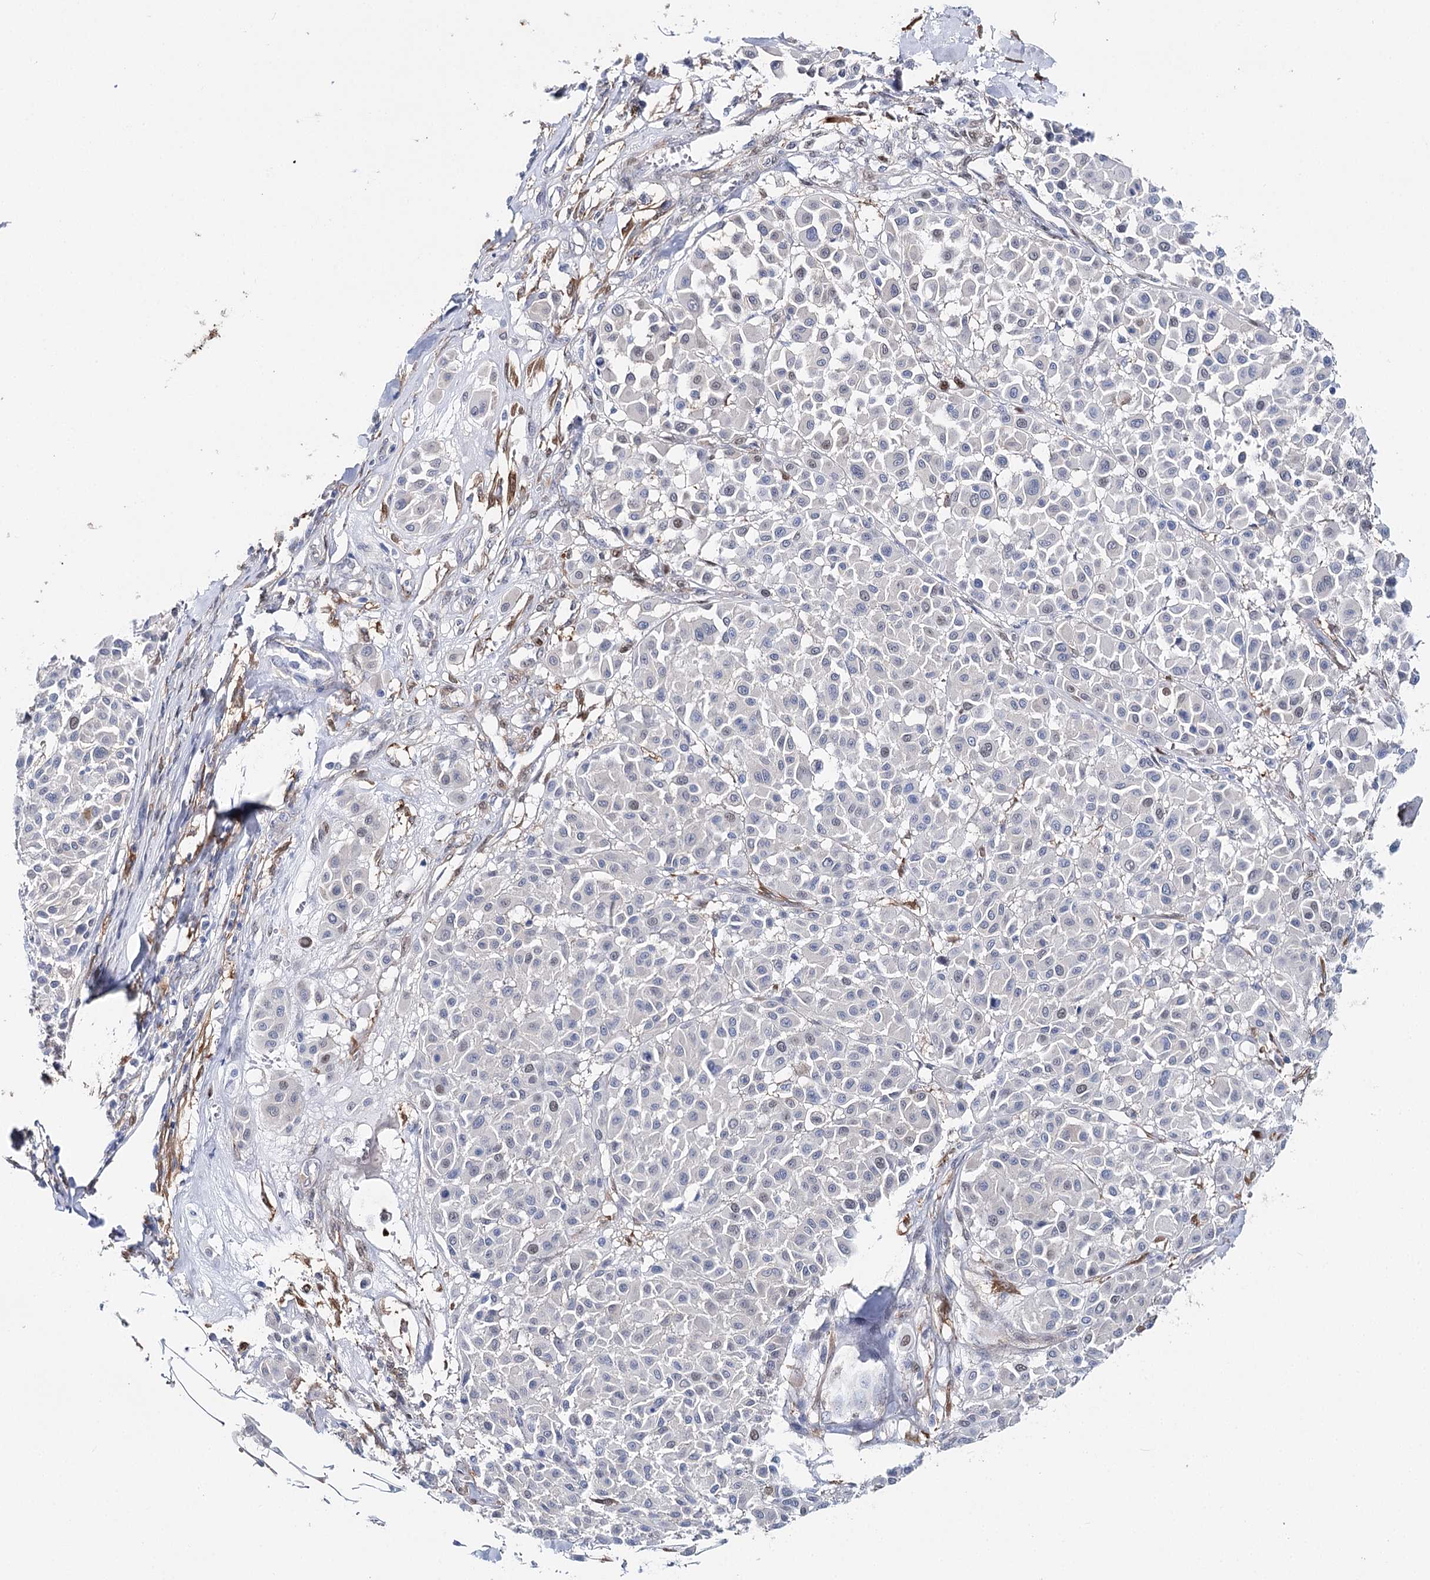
{"staining": {"intensity": "negative", "quantity": "none", "location": "none"}, "tissue": "melanoma", "cell_type": "Tumor cells", "image_type": "cancer", "snomed": [{"axis": "morphology", "description": "Malignant melanoma, Metastatic site"}, {"axis": "topography", "description": "Soft tissue"}], "caption": "This micrograph is of melanoma stained with immunohistochemistry (IHC) to label a protein in brown with the nuclei are counter-stained blue. There is no expression in tumor cells.", "gene": "UGDH", "patient": {"sex": "male", "age": 41}}